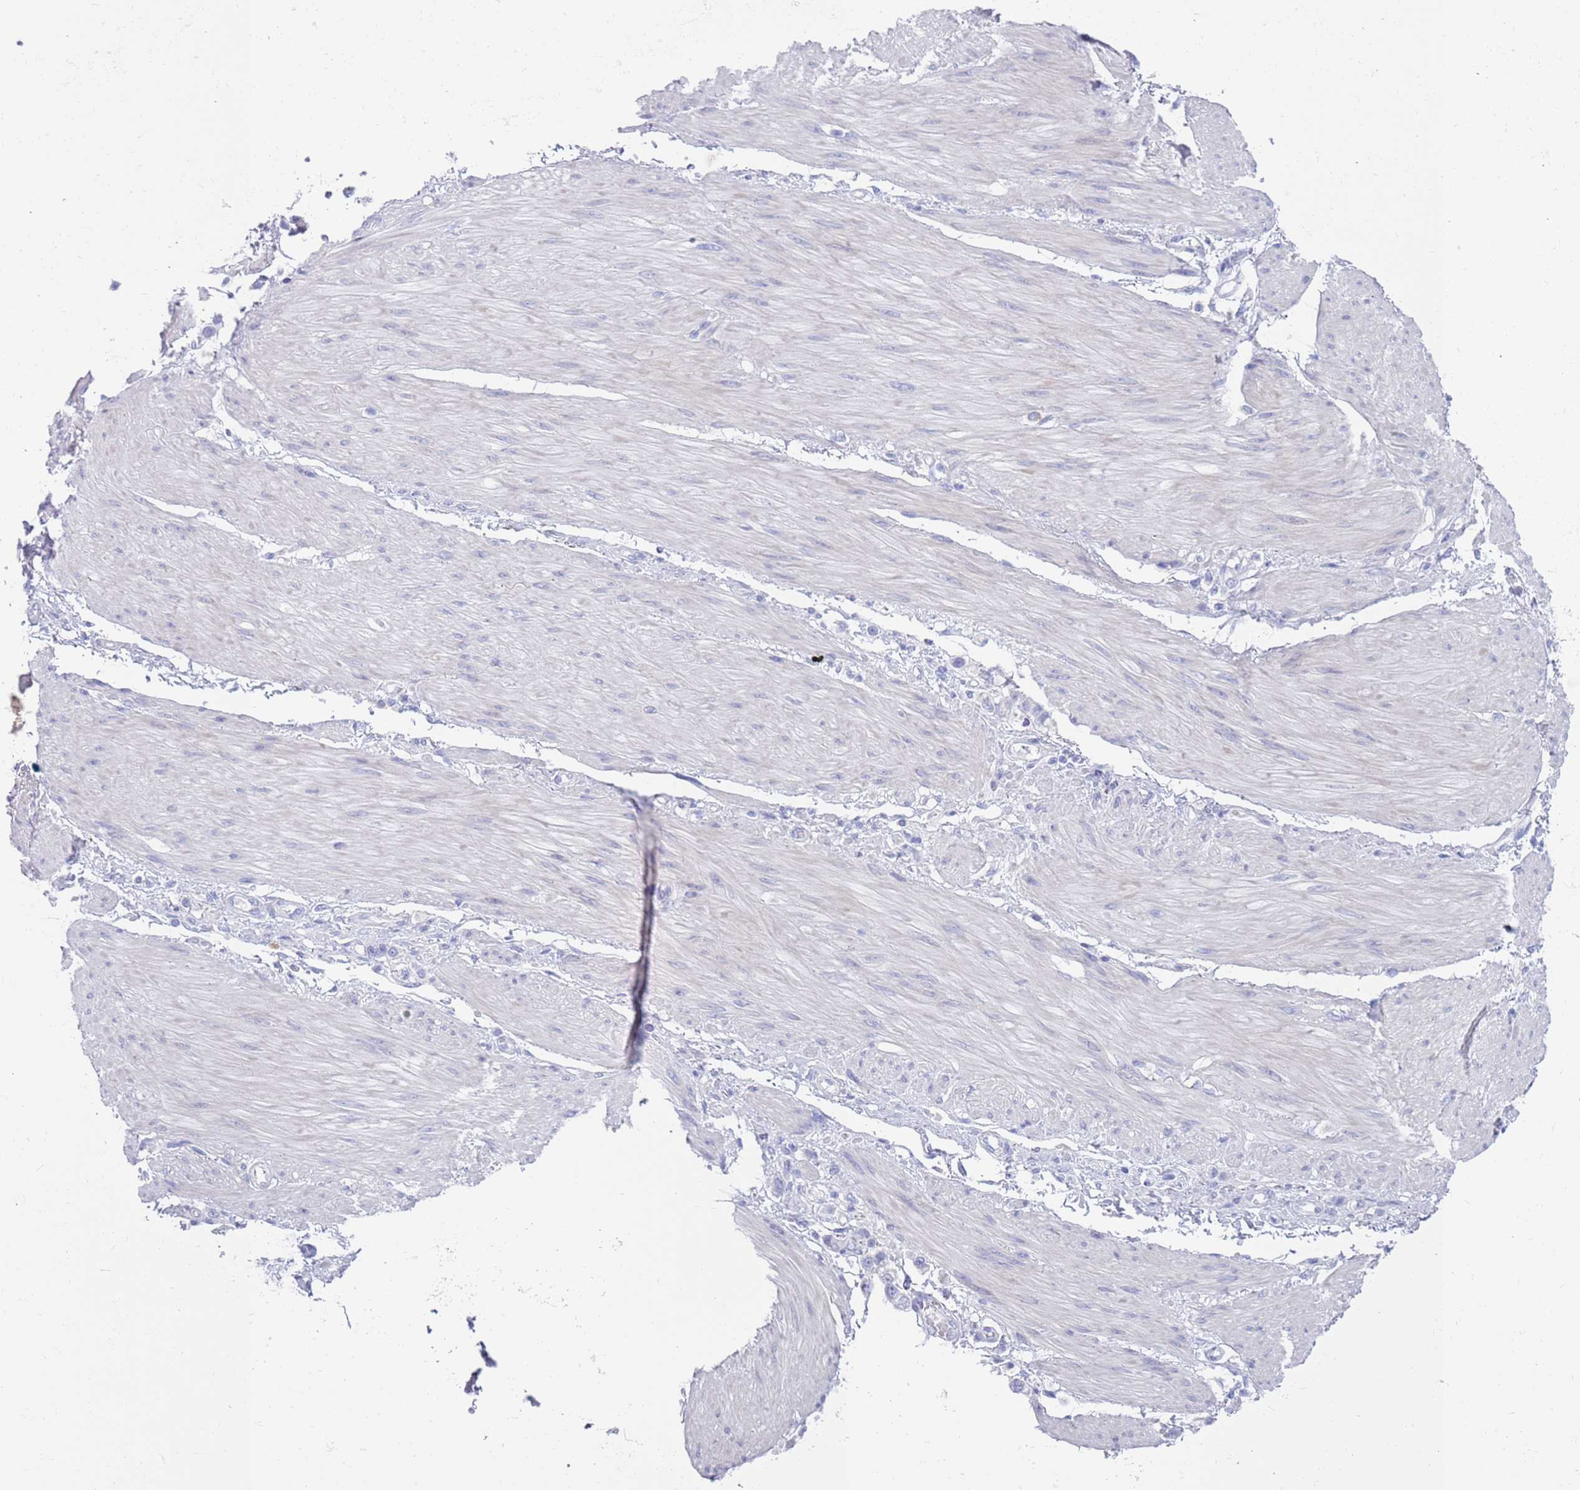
{"staining": {"intensity": "negative", "quantity": "none", "location": "none"}, "tissue": "stomach cancer", "cell_type": "Tumor cells", "image_type": "cancer", "snomed": [{"axis": "morphology", "description": "Adenocarcinoma, NOS"}, {"axis": "topography", "description": "Stomach"}], "caption": "Tumor cells are negative for brown protein staining in stomach cancer. (DAB immunohistochemistry, high magnification).", "gene": "CPXM2", "patient": {"sex": "female", "age": 65}}